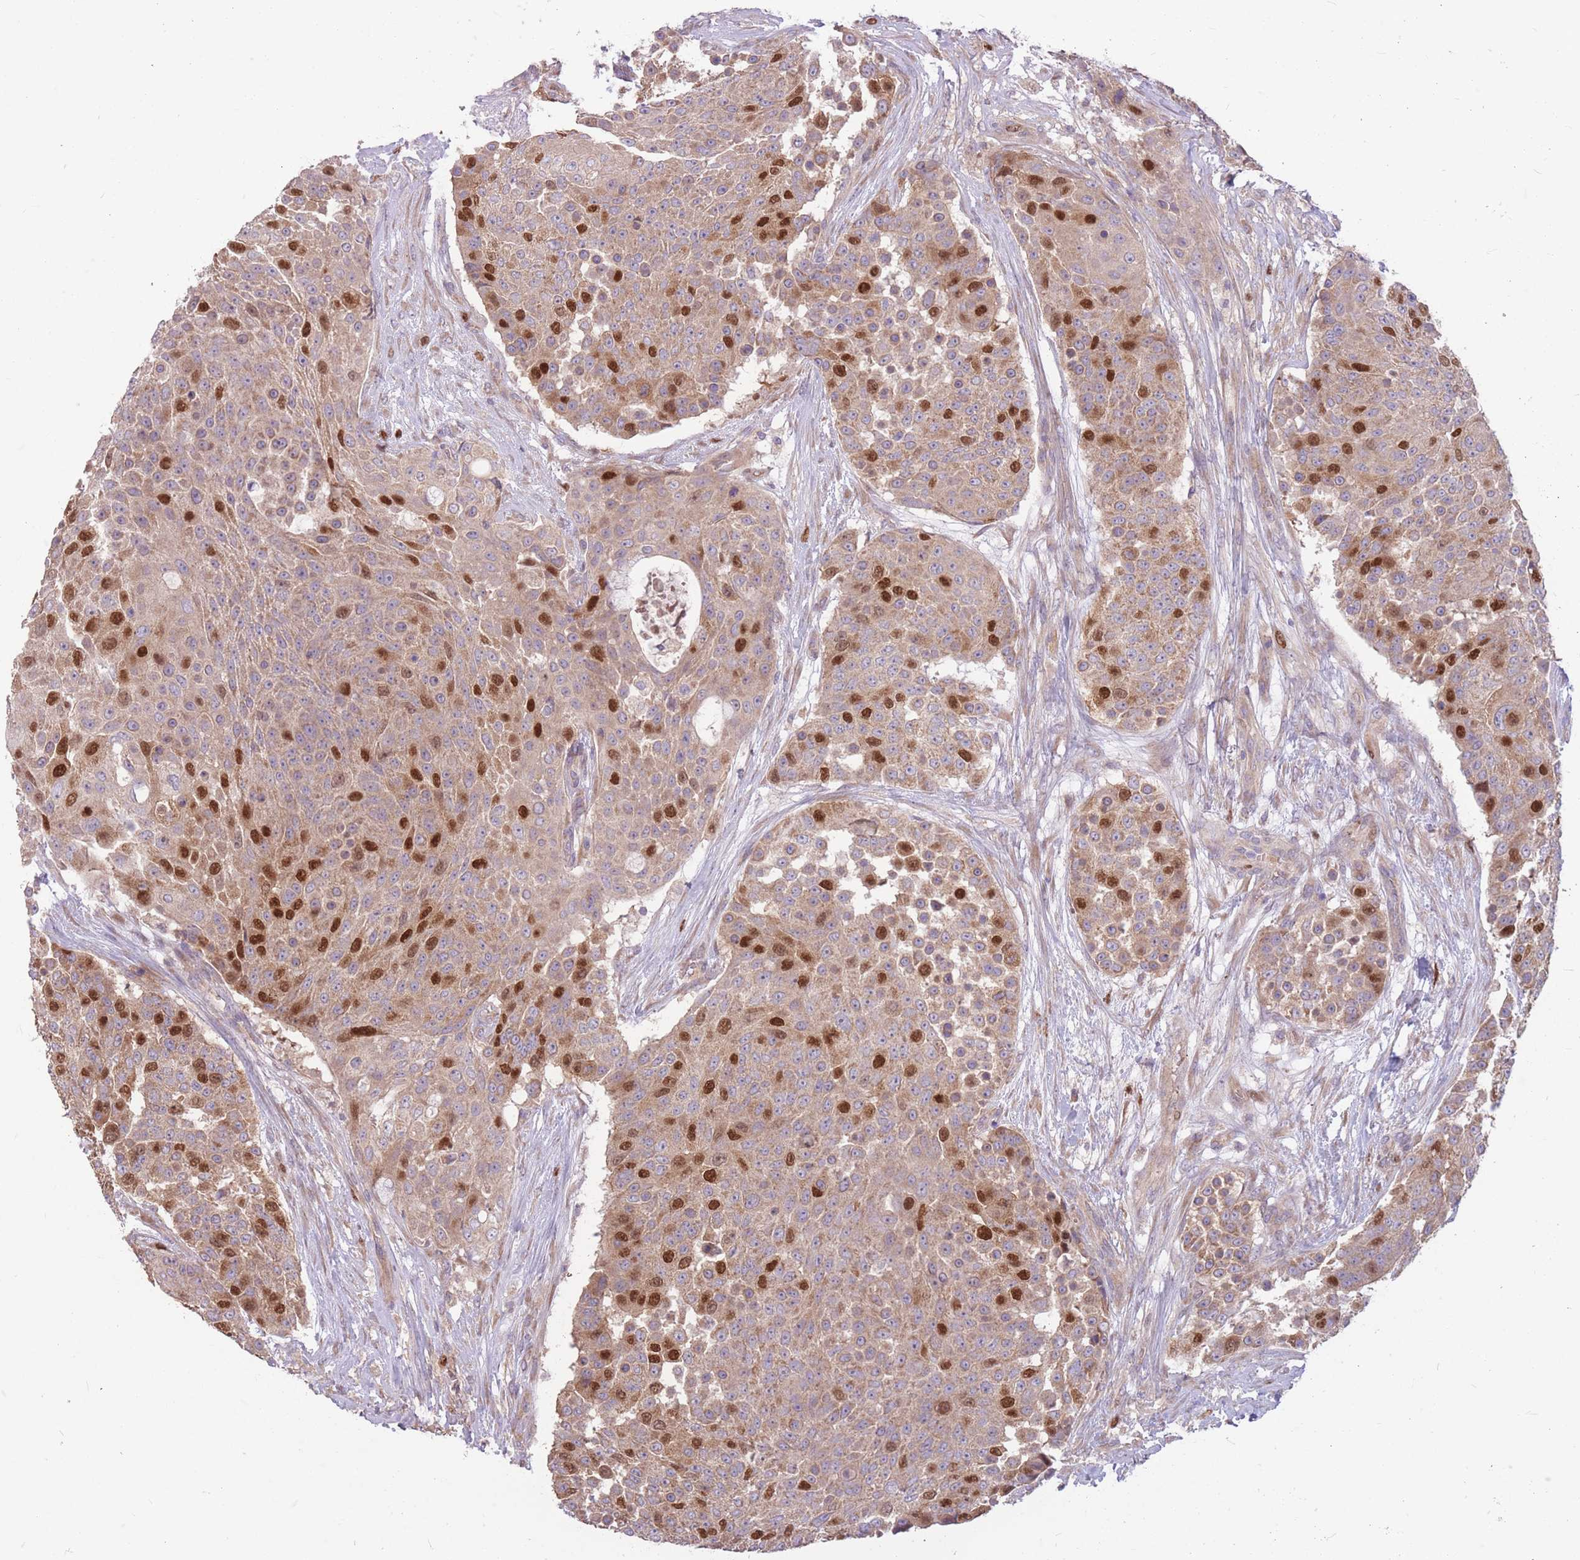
{"staining": {"intensity": "strong", "quantity": "<25%", "location": "nuclear"}, "tissue": "urothelial cancer", "cell_type": "Tumor cells", "image_type": "cancer", "snomed": [{"axis": "morphology", "description": "Urothelial carcinoma, High grade"}, {"axis": "topography", "description": "Urinary bladder"}], "caption": "An image of human high-grade urothelial carcinoma stained for a protein demonstrates strong nuclear brown staining in tumor cells. Immunohistochemistry (ihc) stains the protein in brown and the nuclei are stained blue.", "gene": "GMNN", "patient": {"sex": "female", "age": 63}}